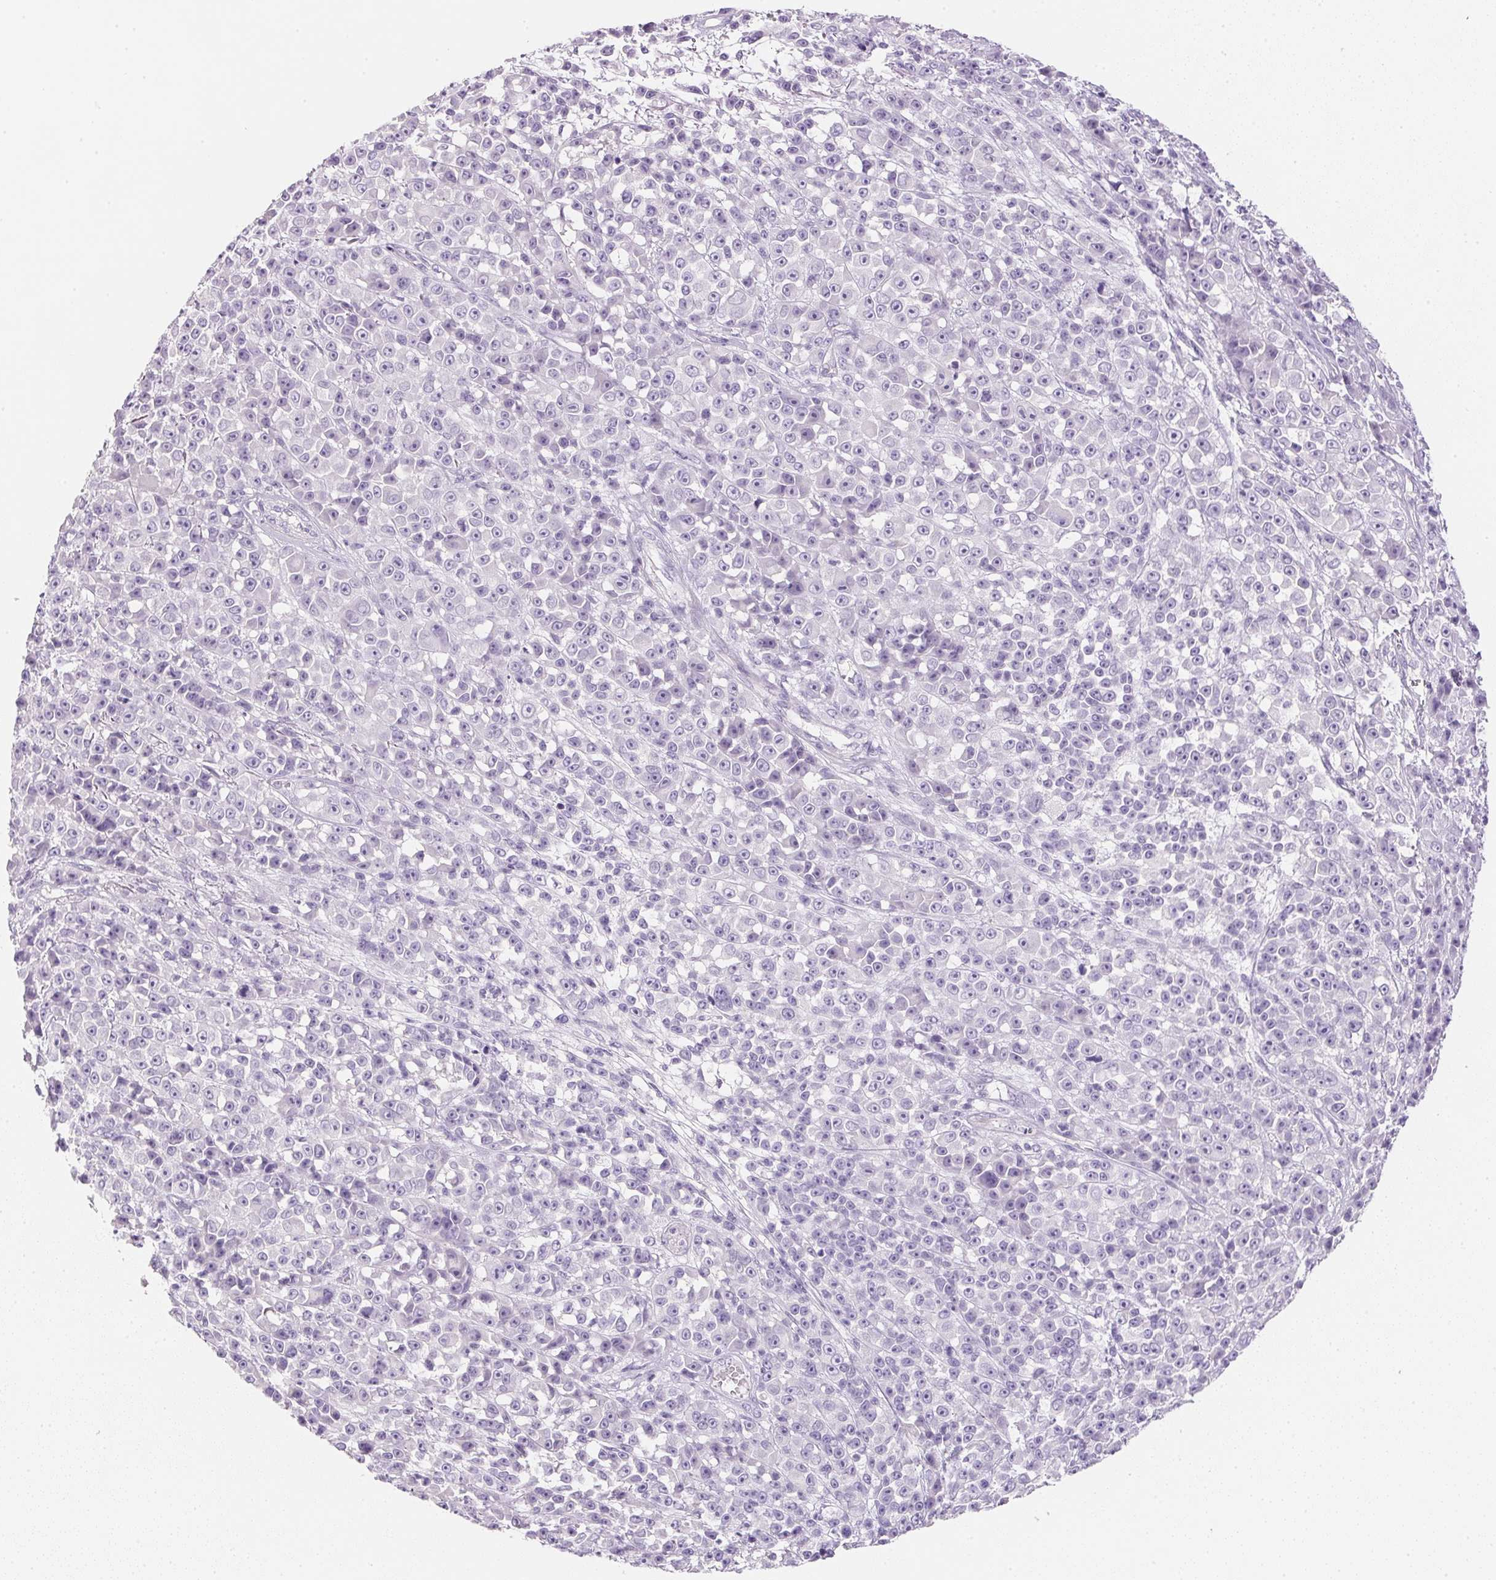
{"staining": {"intensity": "negative", "quantity": "none", "location": "none"}, "tissue": "melanoma", "cell_type": "Tumor cells", "image_type": "cancer", "snomed": [{"axis": "morphology", "description": "Malignant melanoma, NOS"}, {"axis": "topography", "description": "Skin"}, {"axis": "topography", "description": "Skin of back"}], "caption": "Tumor cells are negative for brown protein staining in melanoma. Brightfield microscopy of immunohistochemistry (IHC) stained with DAB (3,3'-diaminobenzidine) (brown) and hematoxylin (blue), captured at high magnification.", "gene": "KCNE2", "patient": {"sex": "male", "age": 91}}